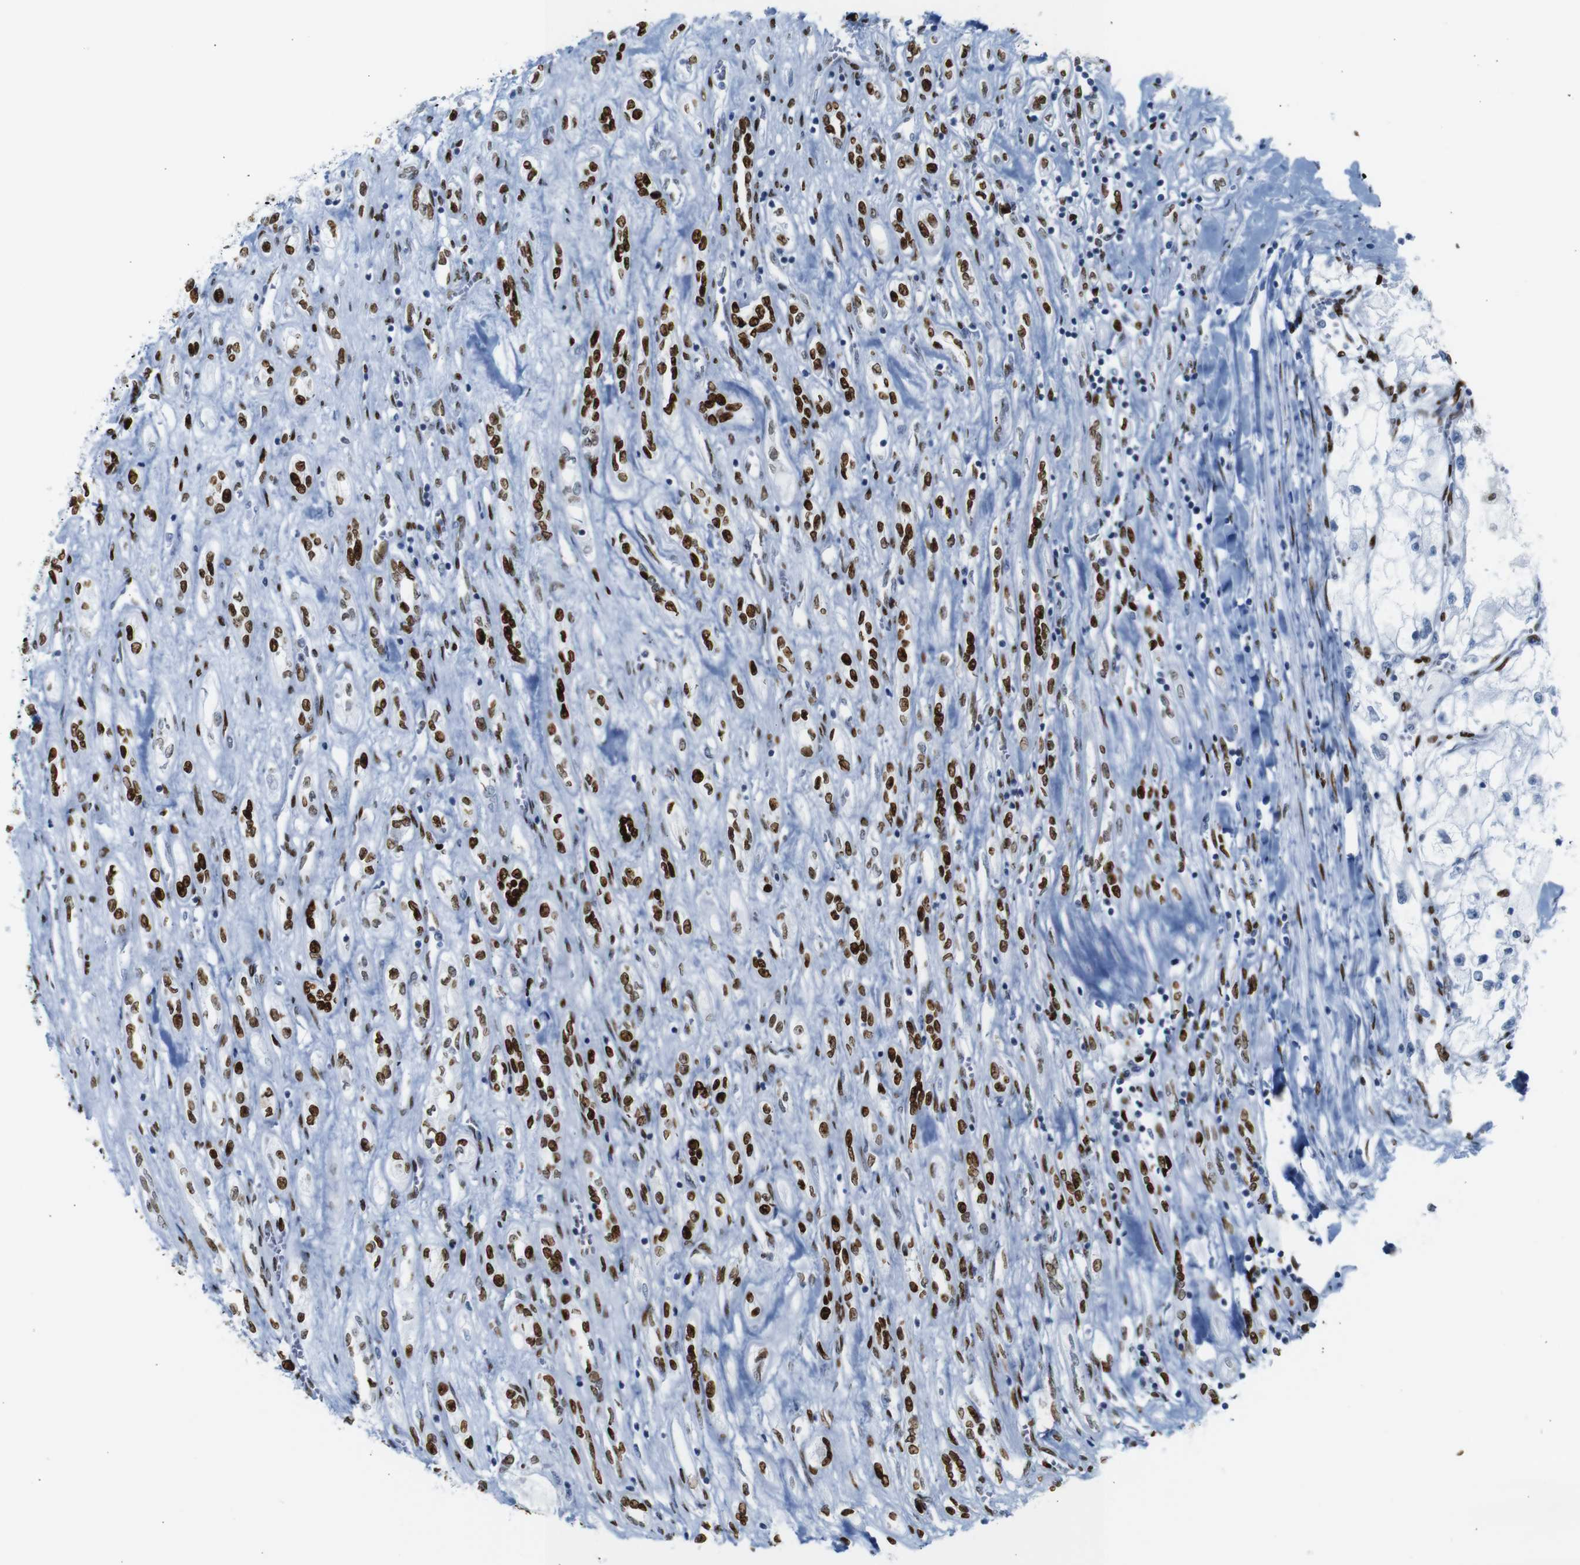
{"staining": {"intensity": "strong", "quantity": ">75%", "location": "nuclear"}, "tissue": "renal cancer", "cell_type": "Tumor cells", "image_type": "cancer", "snomed": [{"axis": "morphology", "description": "Adenocarcinoma, NOS"}, {"axis": "topography", "description": "Kidney"}], "caption": "Immunohistochemical staining of renal adenocarcinoma reveals high levels of strong nuclear protein staining in about >75% of tumor cells.", "gene": "NPIPB15", "patient": {"sex": "female", "age": 70}}